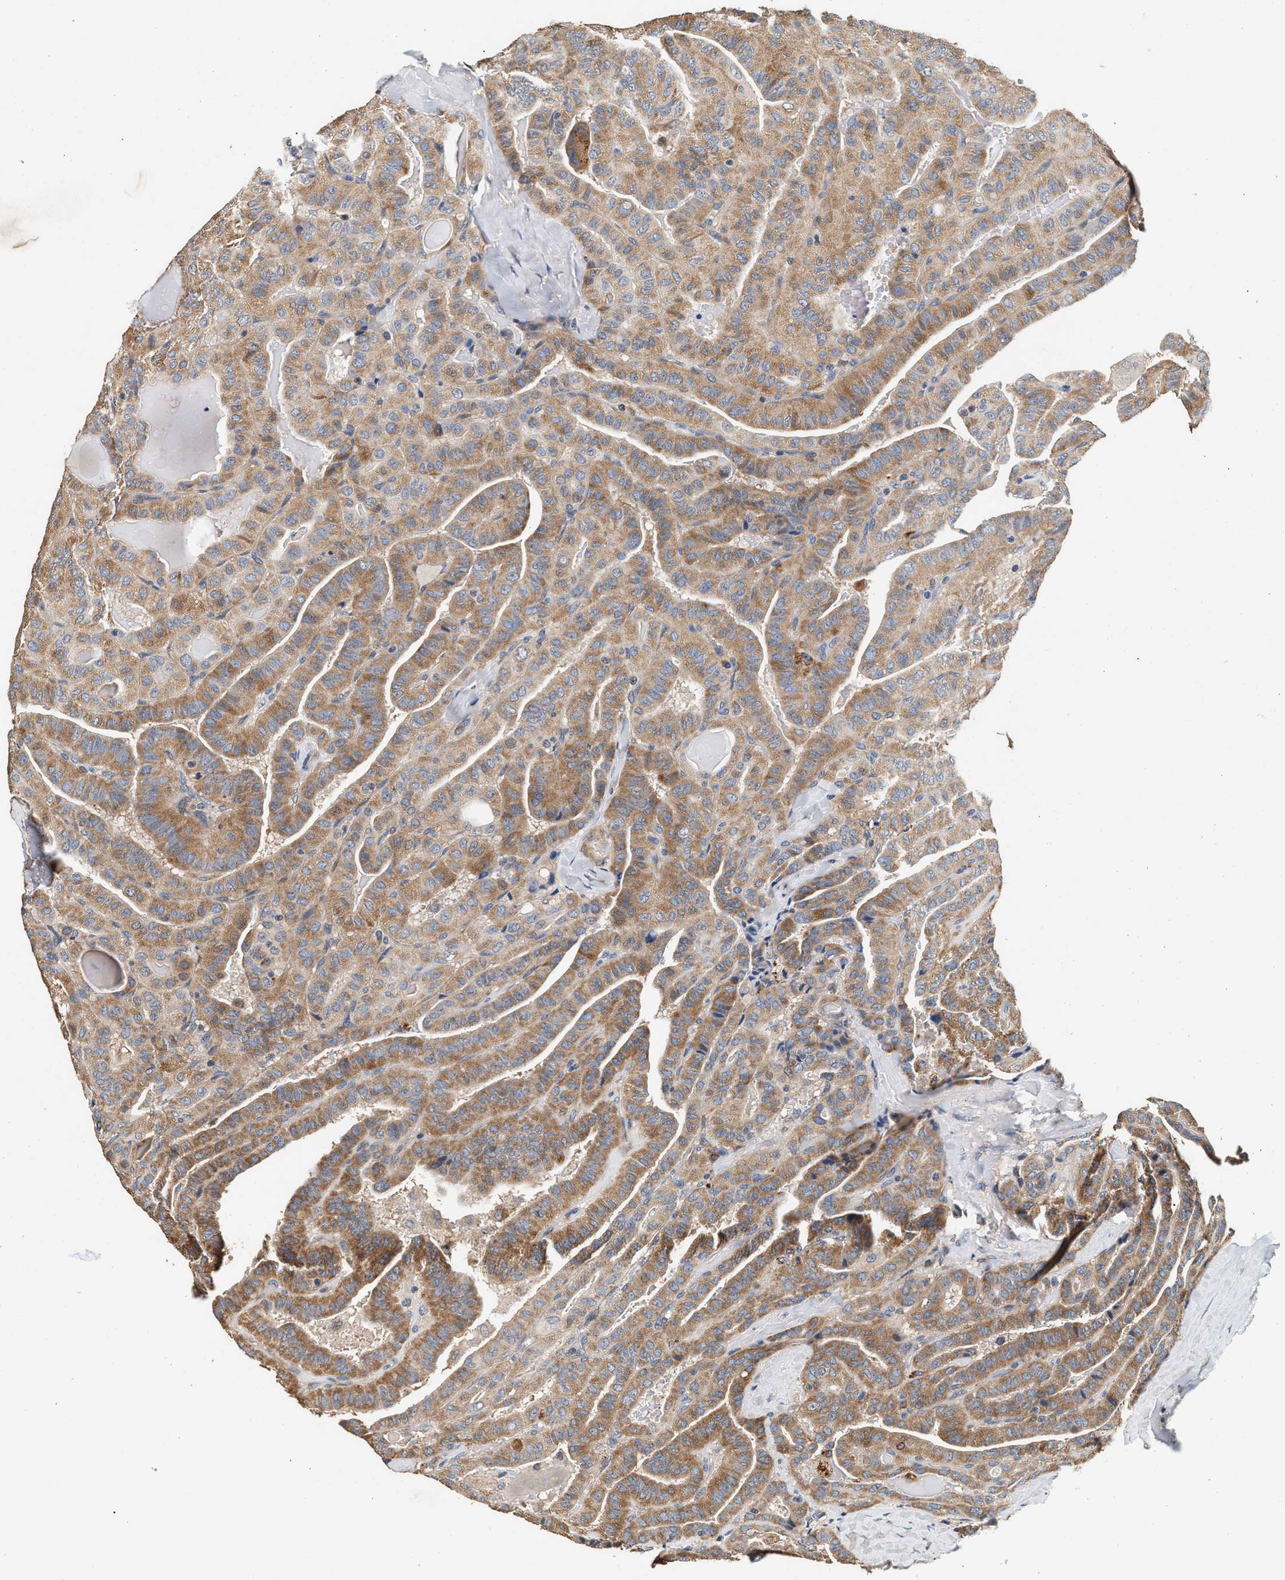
{"staining": {"intensity": "moderate", "quantity": ">75%", "location": "cytoplasmic/membranous"}, "tissue": "thyroid cancer", "cell_type": "Tumor cells", "image_type": "cancer", "snomed": [{"axis": "morphology", "description": "Papillary adenocarcinoma, NOS"}, {"axis": "topography", "description": "Thyroid gland"}], "caption": "Immunohistochemistry of thyroid cancer (papillary adenocarcinoma) reveals medium levels of moderate cytoplasmic/membranous positivity in approximately >75% of tumor cells.", "gene": "PTGR3", "patient": {"sex": "male", "age": 77}}